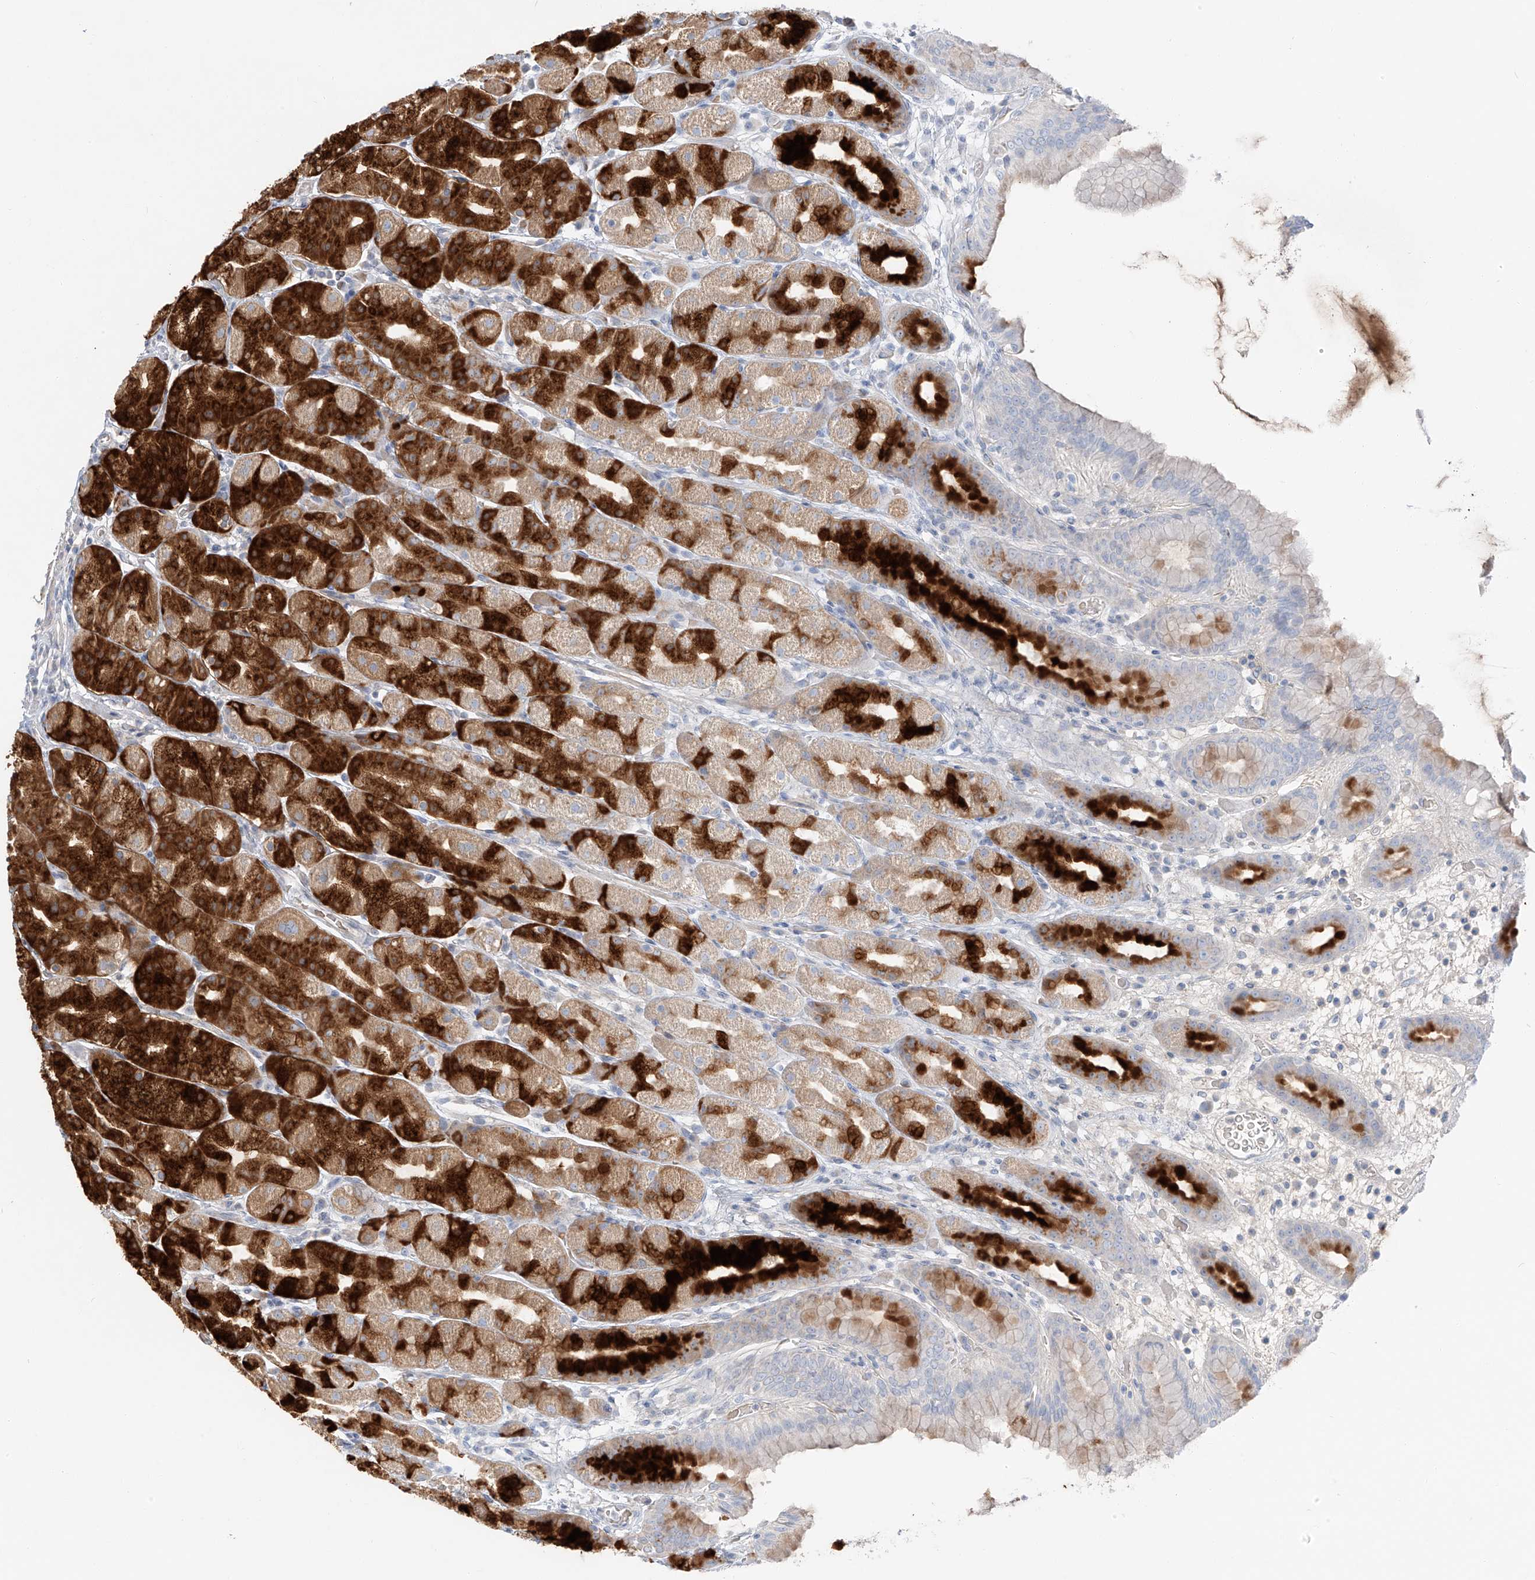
{"staining": {"intensity": "strong", "quantity": ">75%", "location": "cytoplasmic/membranous"}, "tissue": "stomach", "cell_type": "Glandular cells", "image_type": "normal", "snomed": [{"axis": "morphology", "description": "Normal tissue, NOS"}, {"axis": "topography", "description": "Stomach, upper"}], "caption": "Stomach stained with immunohistochemistry exhibits strong cytoplasmic/membranous expression in about >75% of glandular cells.", "gene": "PGC", "patient": {"sex": "male", "age": 68}}